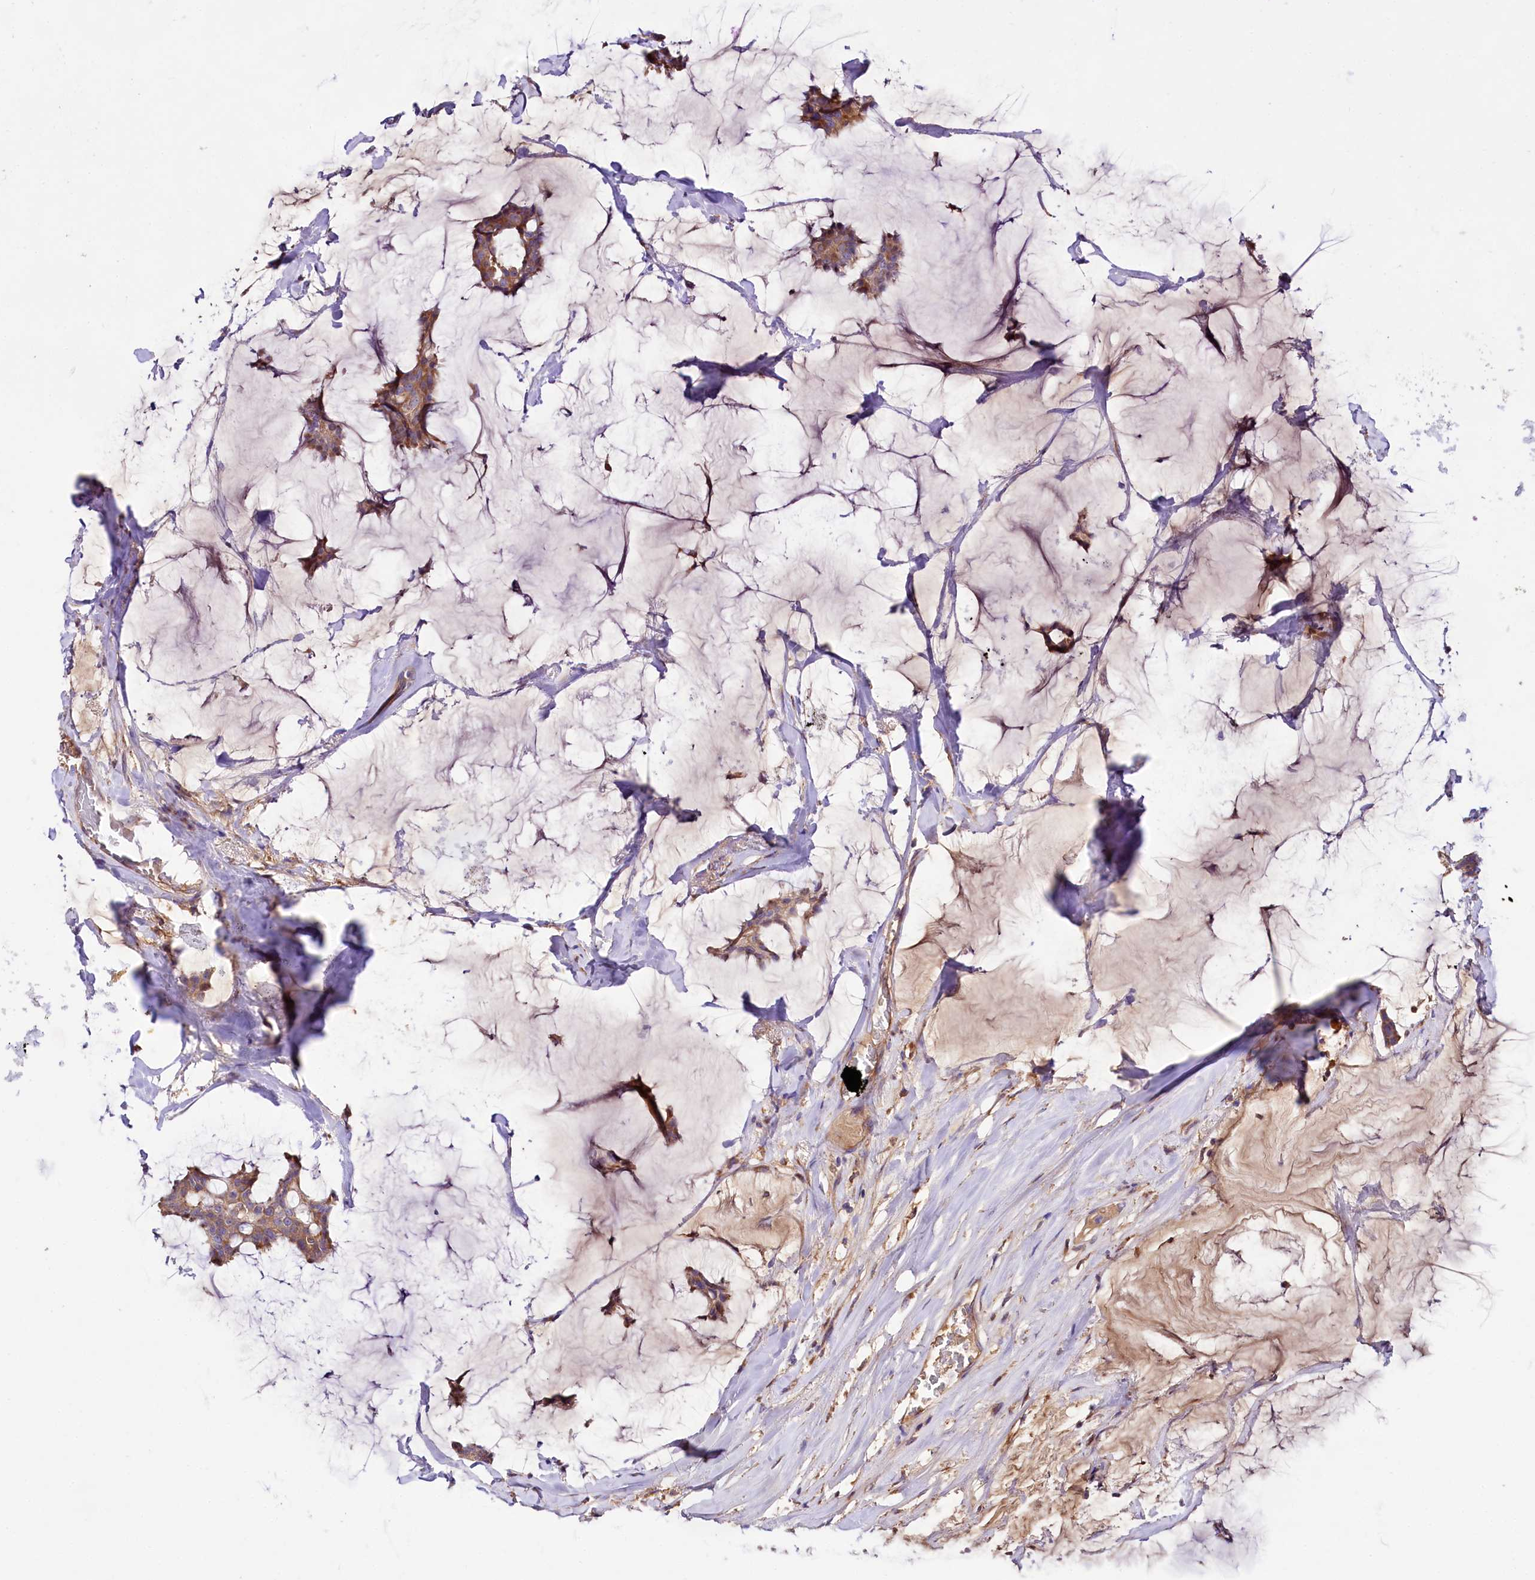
{"staining": {"intensity": "moderate", "quantity": ">75%", "location": "cytoplasmic/membranous"}, "tissue": "breast cancer", "cell_type": "Tumor cells", "image_type": "cancer", "snomed": [{"axis": "morphology", "description": "Duct carcinoma"}, {"axis": "topography", "description": "Breast"}], "caption": "High-magnification brightfield microscopy of breast cancer (intraductal carcinoma) stained with DAB (brown) and counterstained with hematoxylin (blue). tumor cells exhibit moderate cytoplasmic/membranous positivity is seen in about>75% of cells.", "gene": "DMXL2", "patient": {"sex": "female", "age": 93}}